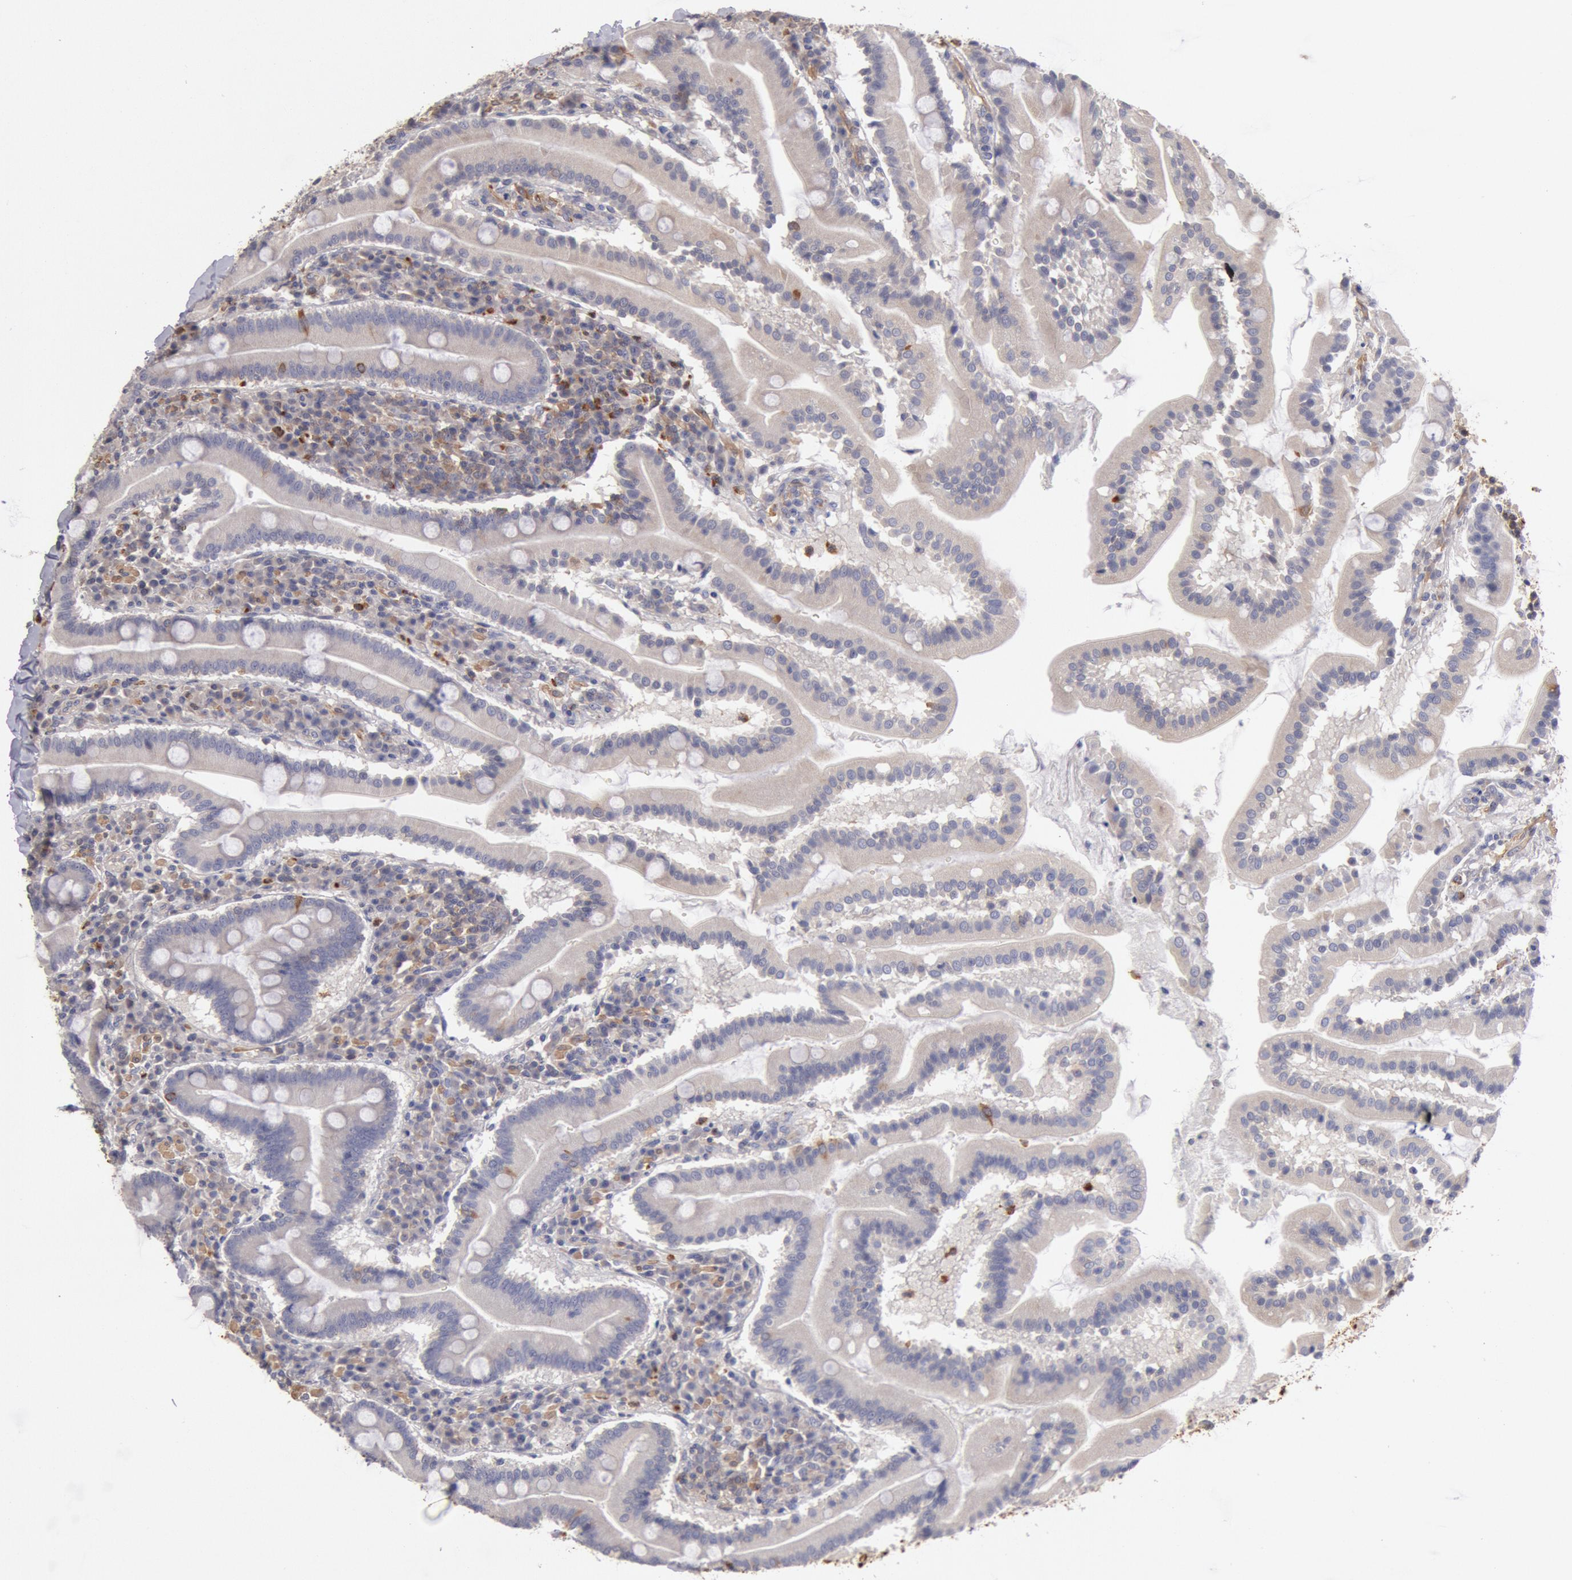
{"staining": {"intensity": "weak", "quantity": ">75%", "location": "cytoplasmic/membranous"}, "tissue": "duodenum", "cell_type": "Glandular cells", "image_type": "normal", "snomed": [{"axis": "morphology", "description": "Normal tissue, NOS"}, {"axis": "topography", "description": "Duodenum"}], "caption": "Duodenum stained with a protein marker exhibits weak staining in glandular cells.", "gene": "TMED8", "patient": {"sex": "male", "age": 50}}